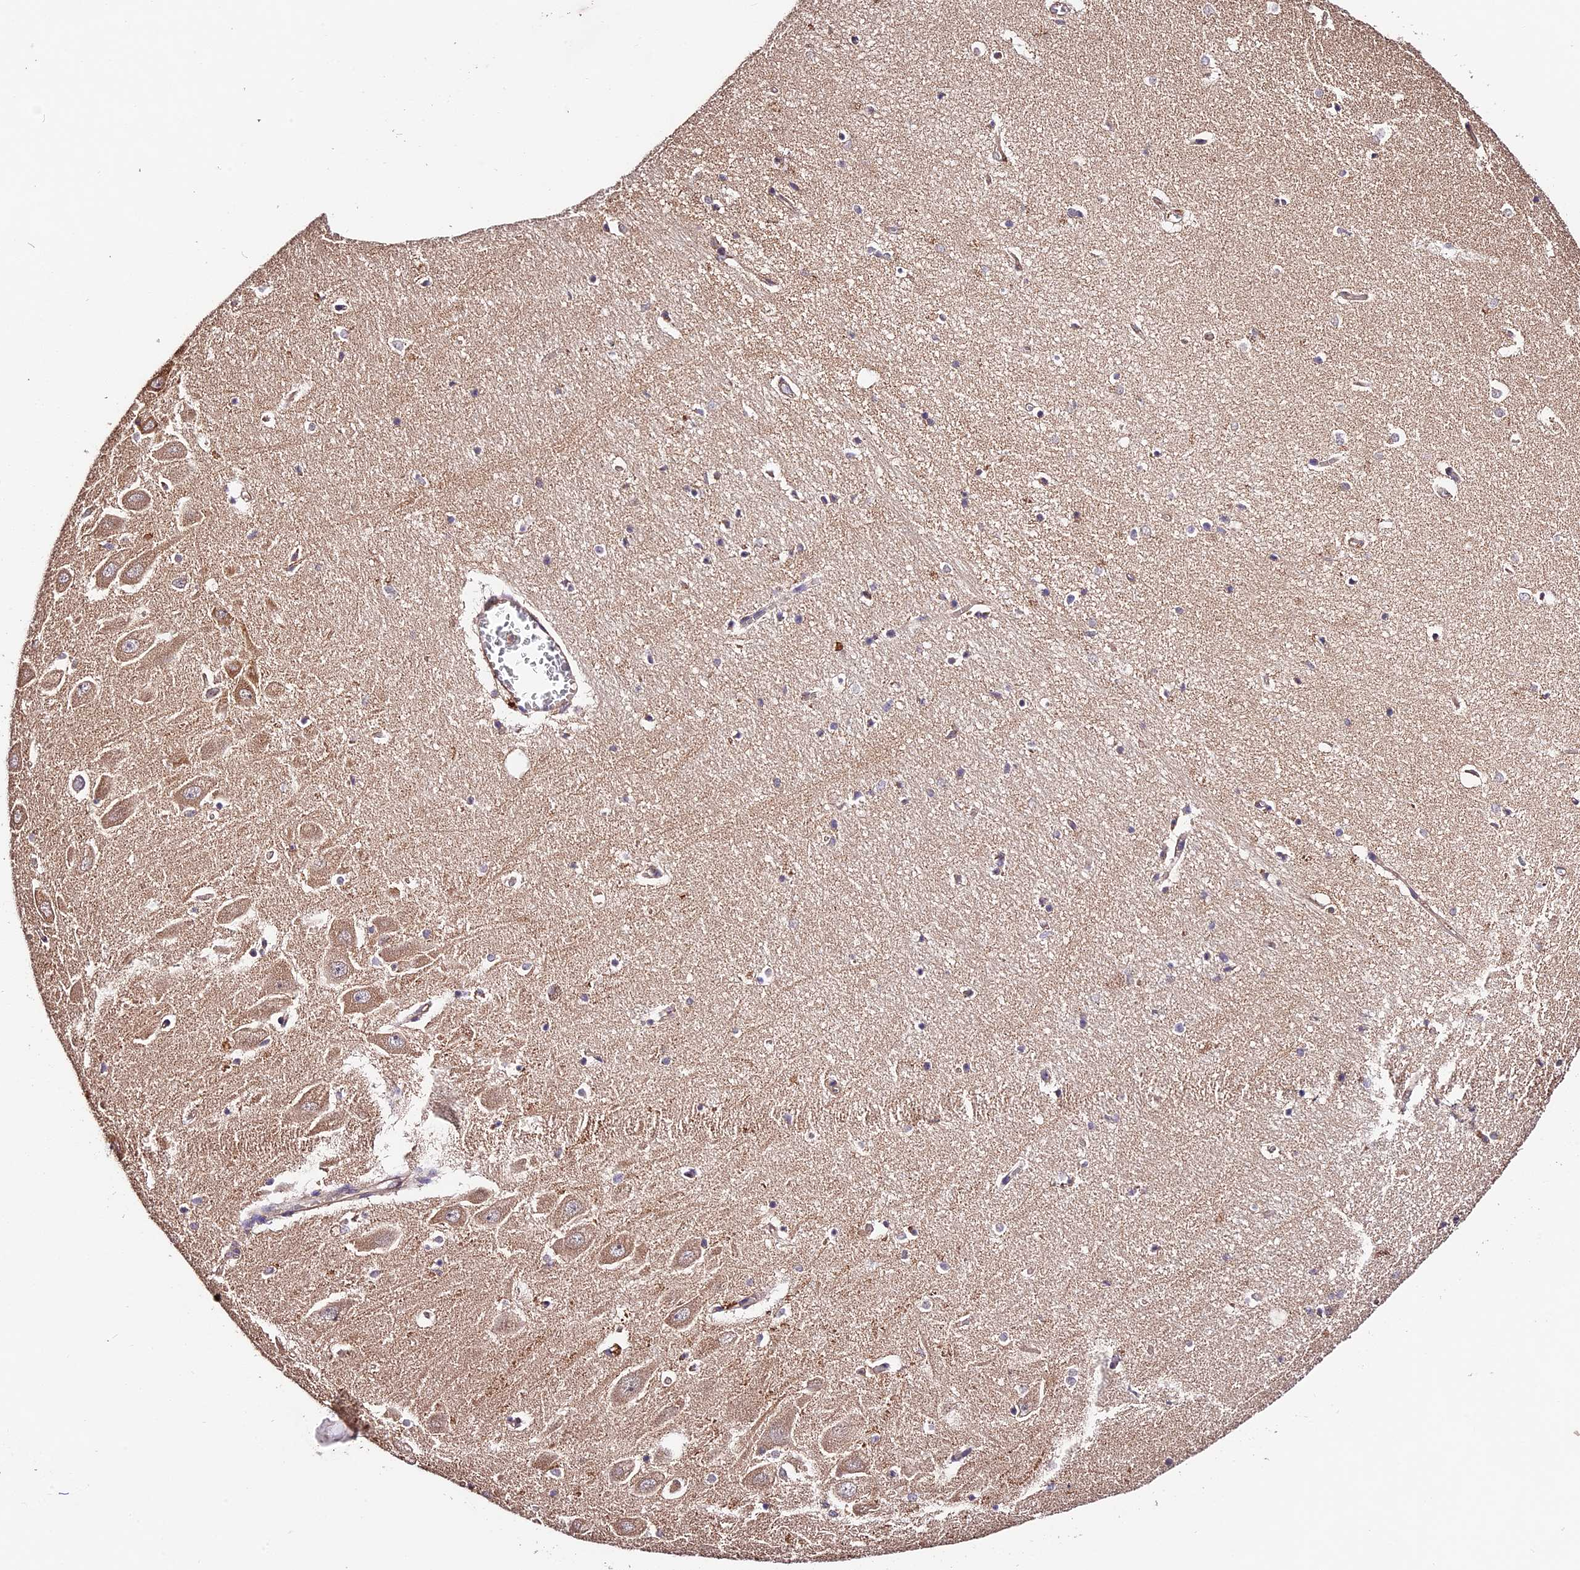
{"staining": {"intensity": "weak", "quantity": "<25%", "location": "cytoplasmic/membranous"}, "tissue": "hippocampus", "cell_type": "Glial cells", "image_type": "normal", "snomed": [{"axis": "morphology", "description": "Normal tissue, NOS"}, {"axis": "topography", "description": "Hippocampus"}], "caption": "IHC photomicrograph of unremarkable hippocampus stained for a protein (brown), which shows no expression in glial cells.", "gene": "CES3", "patient": {"sex": "female", "age": 64}}